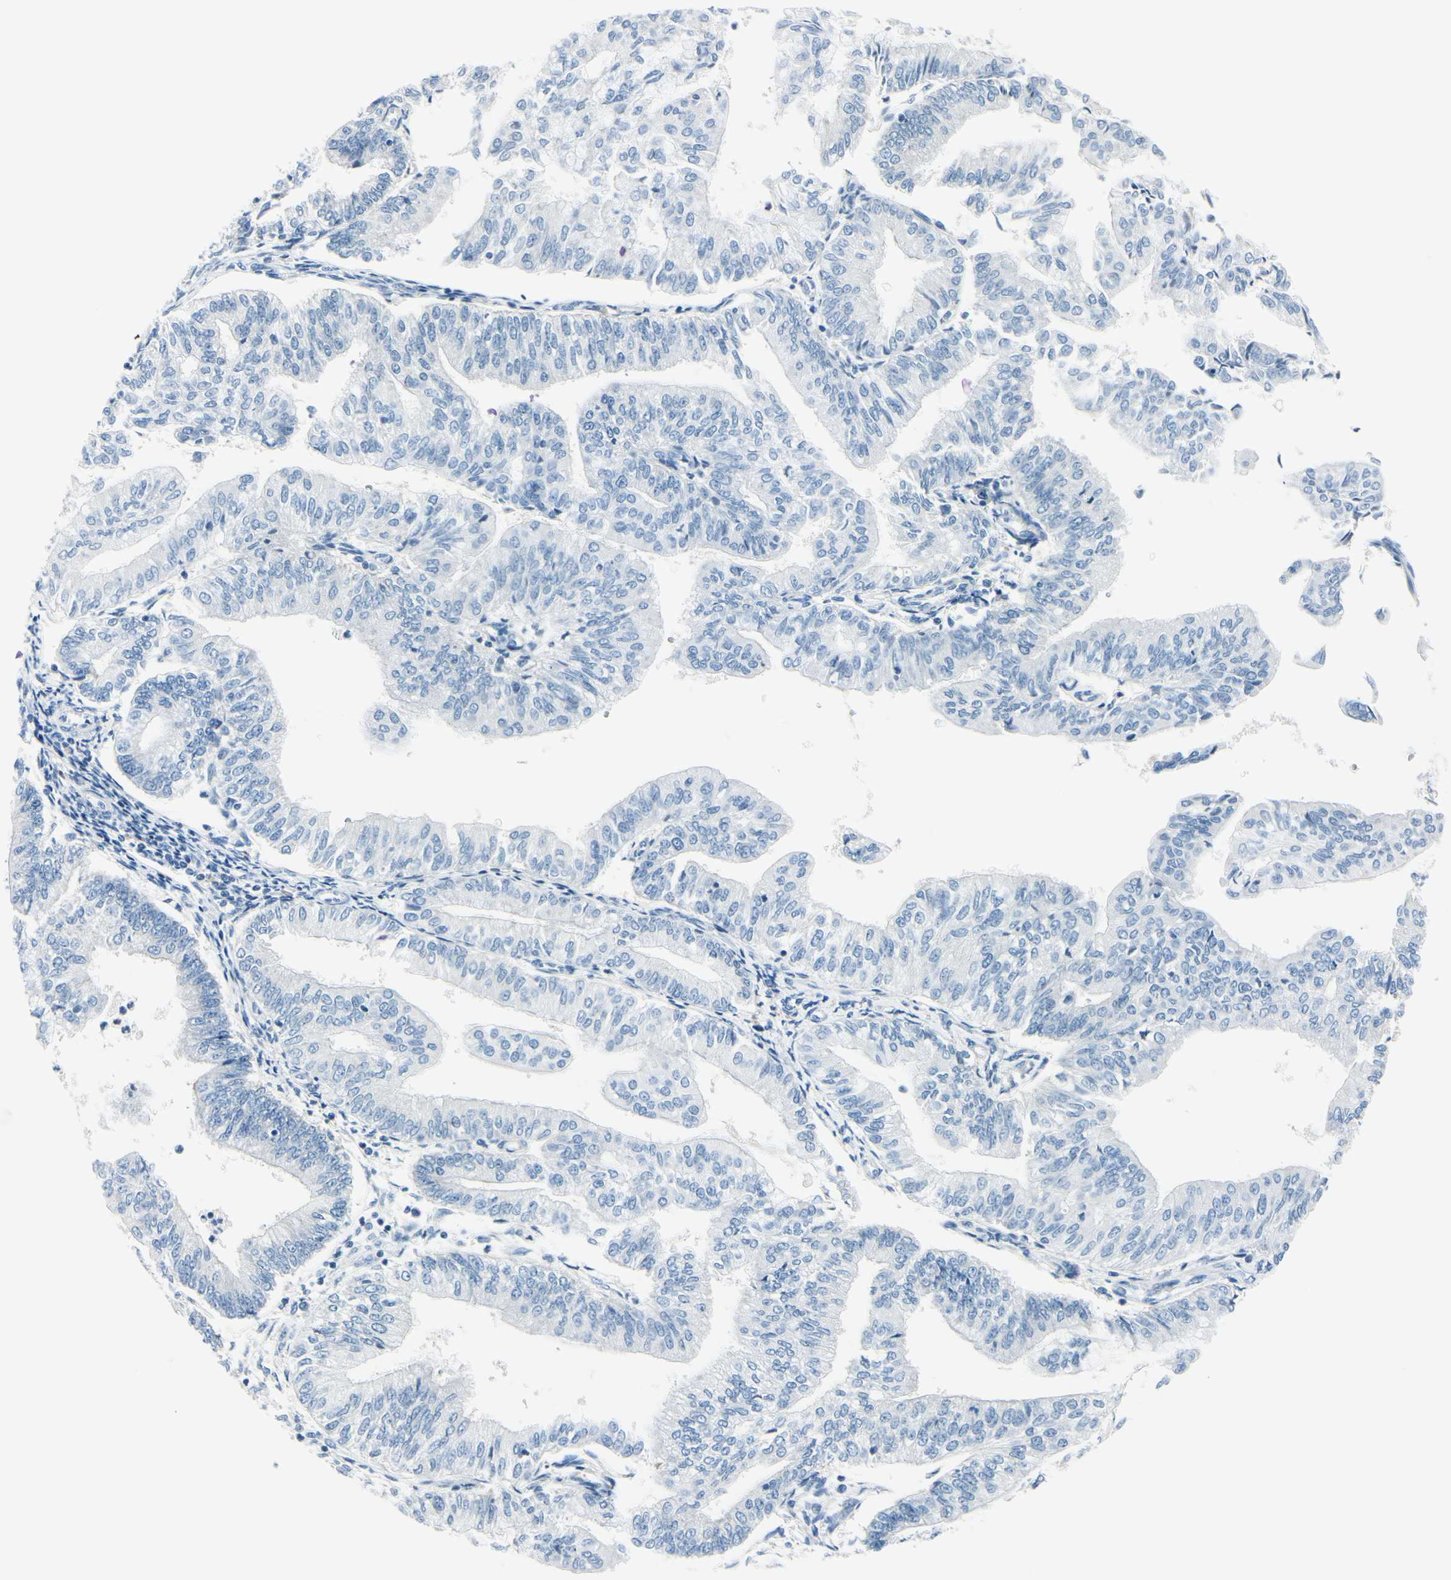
{"staining": {"intensity": "negative", "quantity": "none", "location": "none"}, "tissue": "endometrial cancer", "cell_type": "Tumor cells", "image_type": "cancer", "snomed": [{"axis": "morphology", "description": "Adenocarcinoma, NOS"}, {"axis": "topography", "description": "Endometrium"}], "caption": "DAB immunohistochemical staining of human endometrial cancer demonstrates no significant positivity in tumor cells. (Stains: DAB (3,3'-diaminobenzidine) immunohistochemistry (IHC) with hematoxylin counter stain, Microscopy: brightfield microscopy at high magnification).", "gene": "PEBP1", "patient": {"sex": "female", "age": 59}}